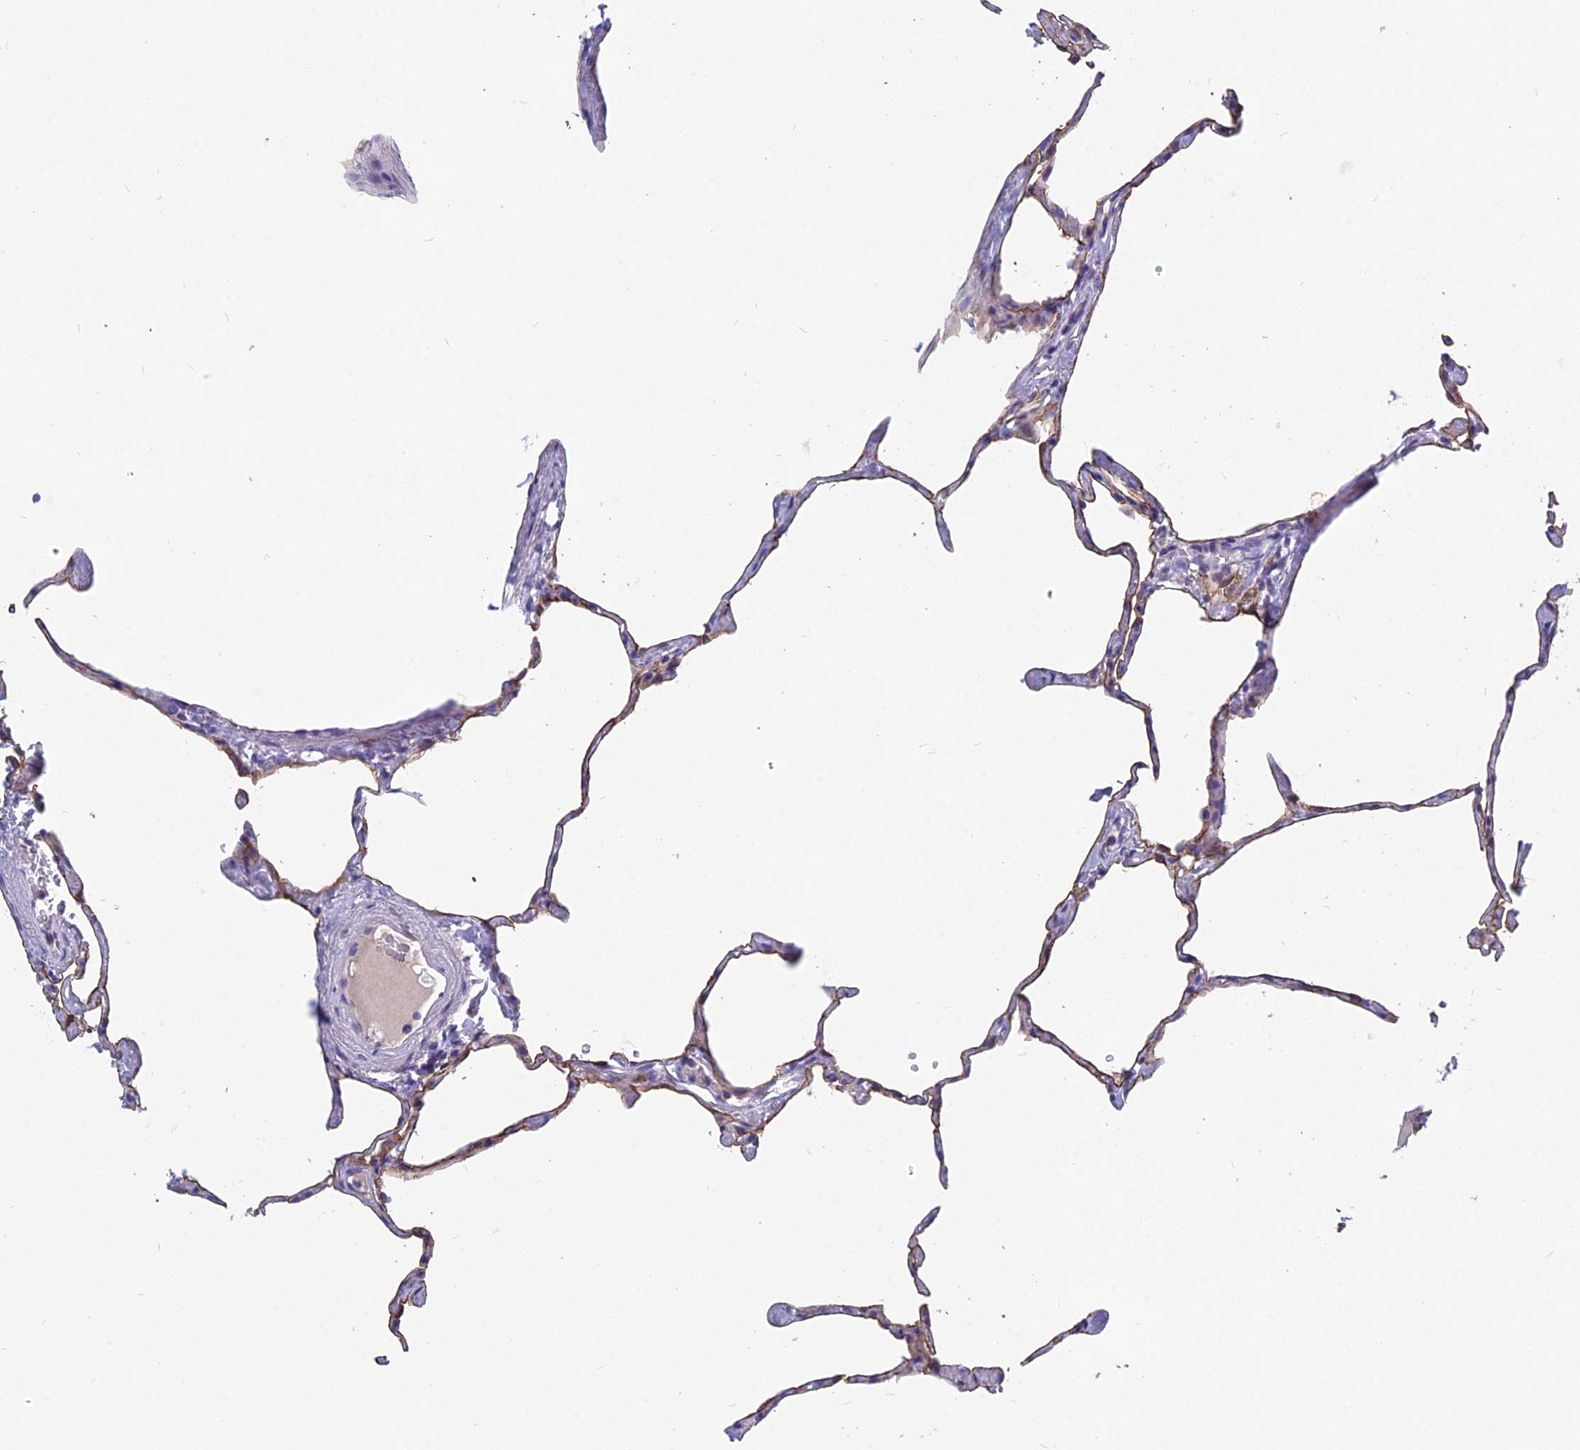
{"staining": {"intensity": "moderate", "quantity": "25%-75%", "location": "cytoplasmic/membranous"}, "tissue": "lung", "cell_type": "Alveolar cells", "image_type": "normal", "snomed": [{"axis": "morphology", "description": "Normal tissue, NOS"}, {"axis": "topography", "description": "Lung"}], "caption": "Immunohistochemistry (IHC) micrograph of normal lung: lung stained using immunohistochemistry shows medium levels of moderate protein expression localized specifically in the cytoplasmic/membranous of alveolar cells, appearing as a cytoplasmic/membranous brown color.", "gene": "RBM41", "patient": {"sex": "male", "age": 65}}